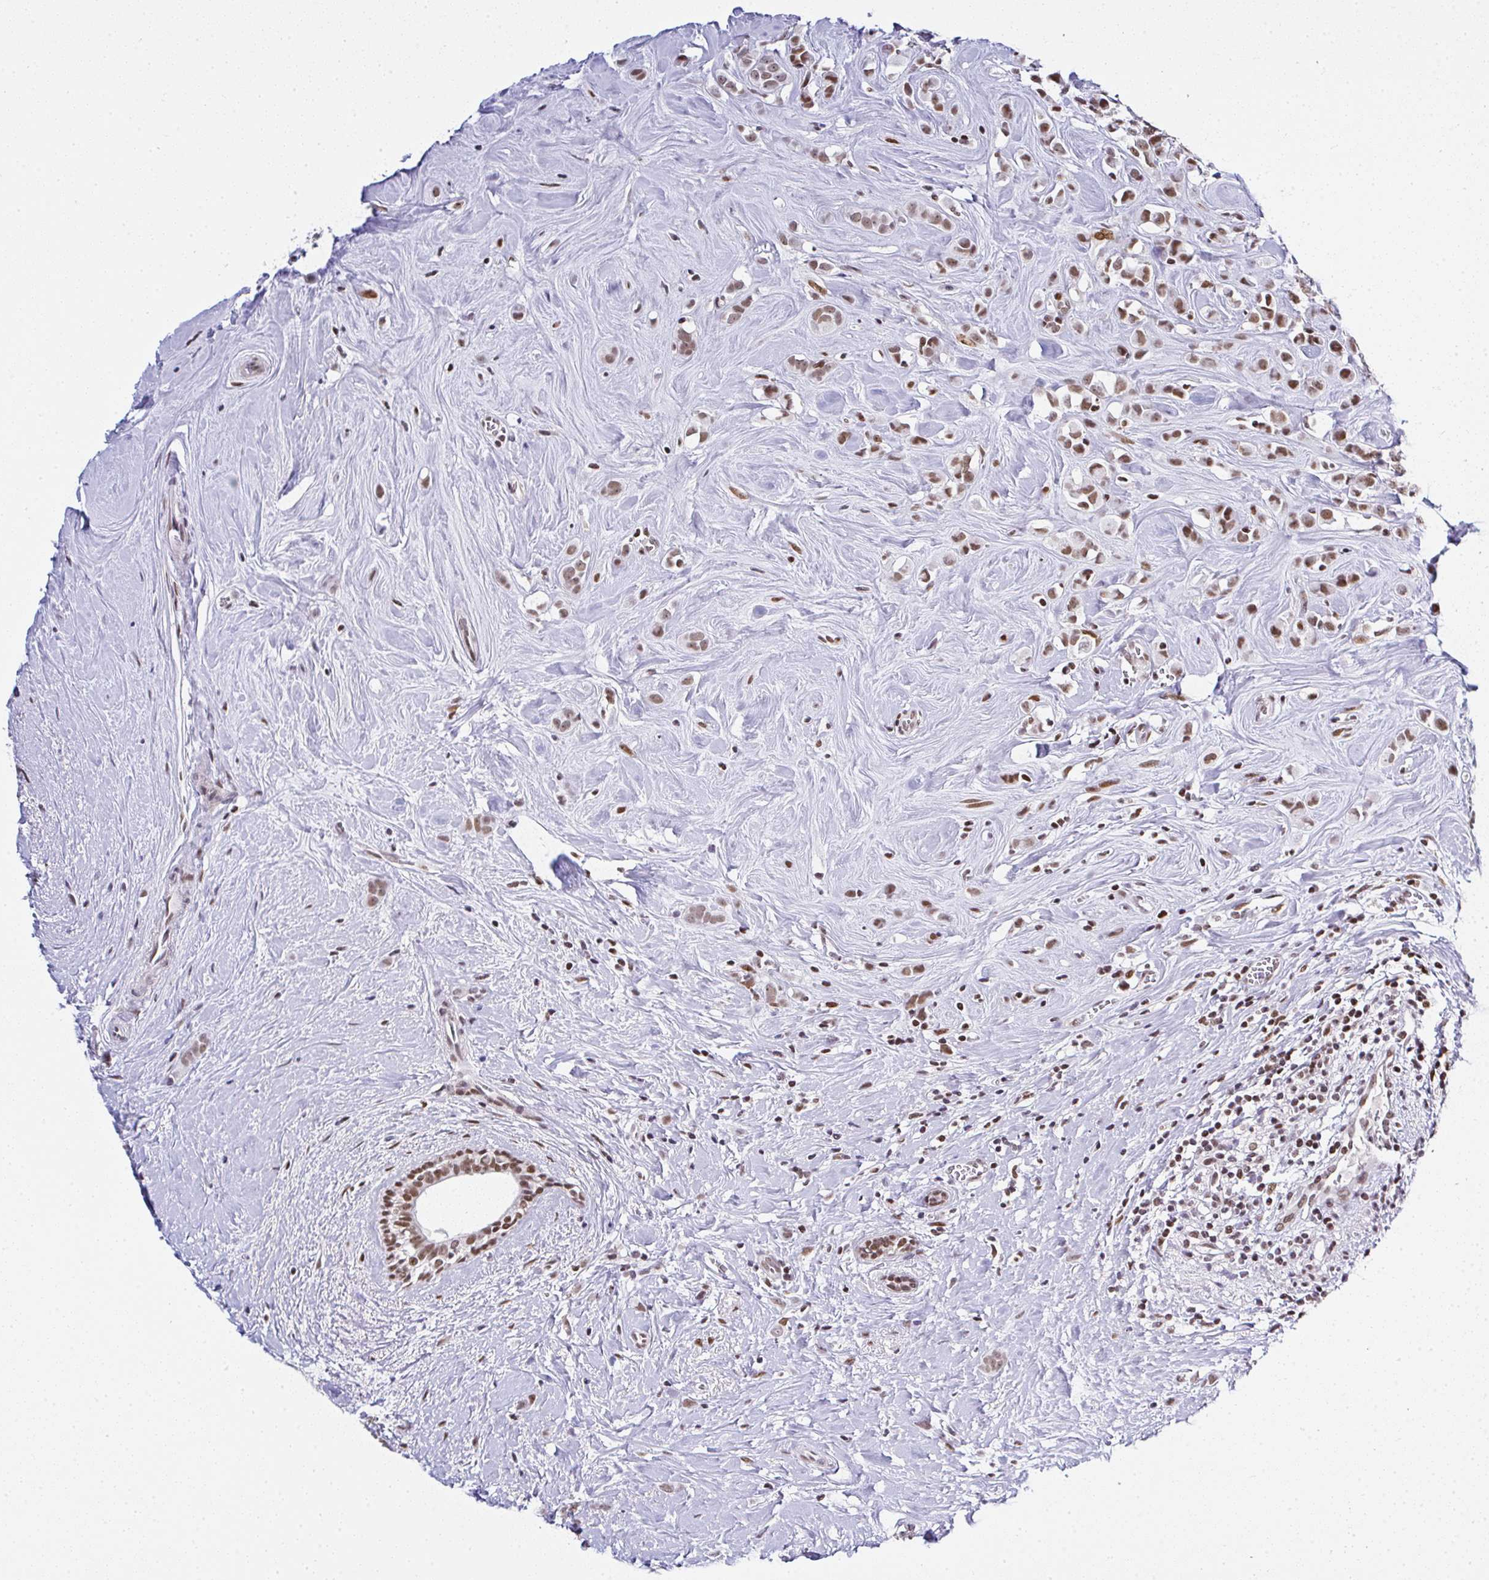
{"staining": {"intensity": "moderate", "quantity": ">75%", "location": "nuclear"}, "tissue": "breast cancer", "cell_type": "Tumor cells", "image_type": "cancer", "snomed": [{"axis": "morphology", "description": "Duct carcinoma"}, {"axis": "topography", "description": "Breast"}], "caption": "There is medium levels of moderate nuclear positivity in tumor cells of breast cancer (invasive ductal carcinoma), as demonstrated by immunohistochemical staining (brown color).", "gene": "DR1", "patient": {"sex": "female", "age": 80}}